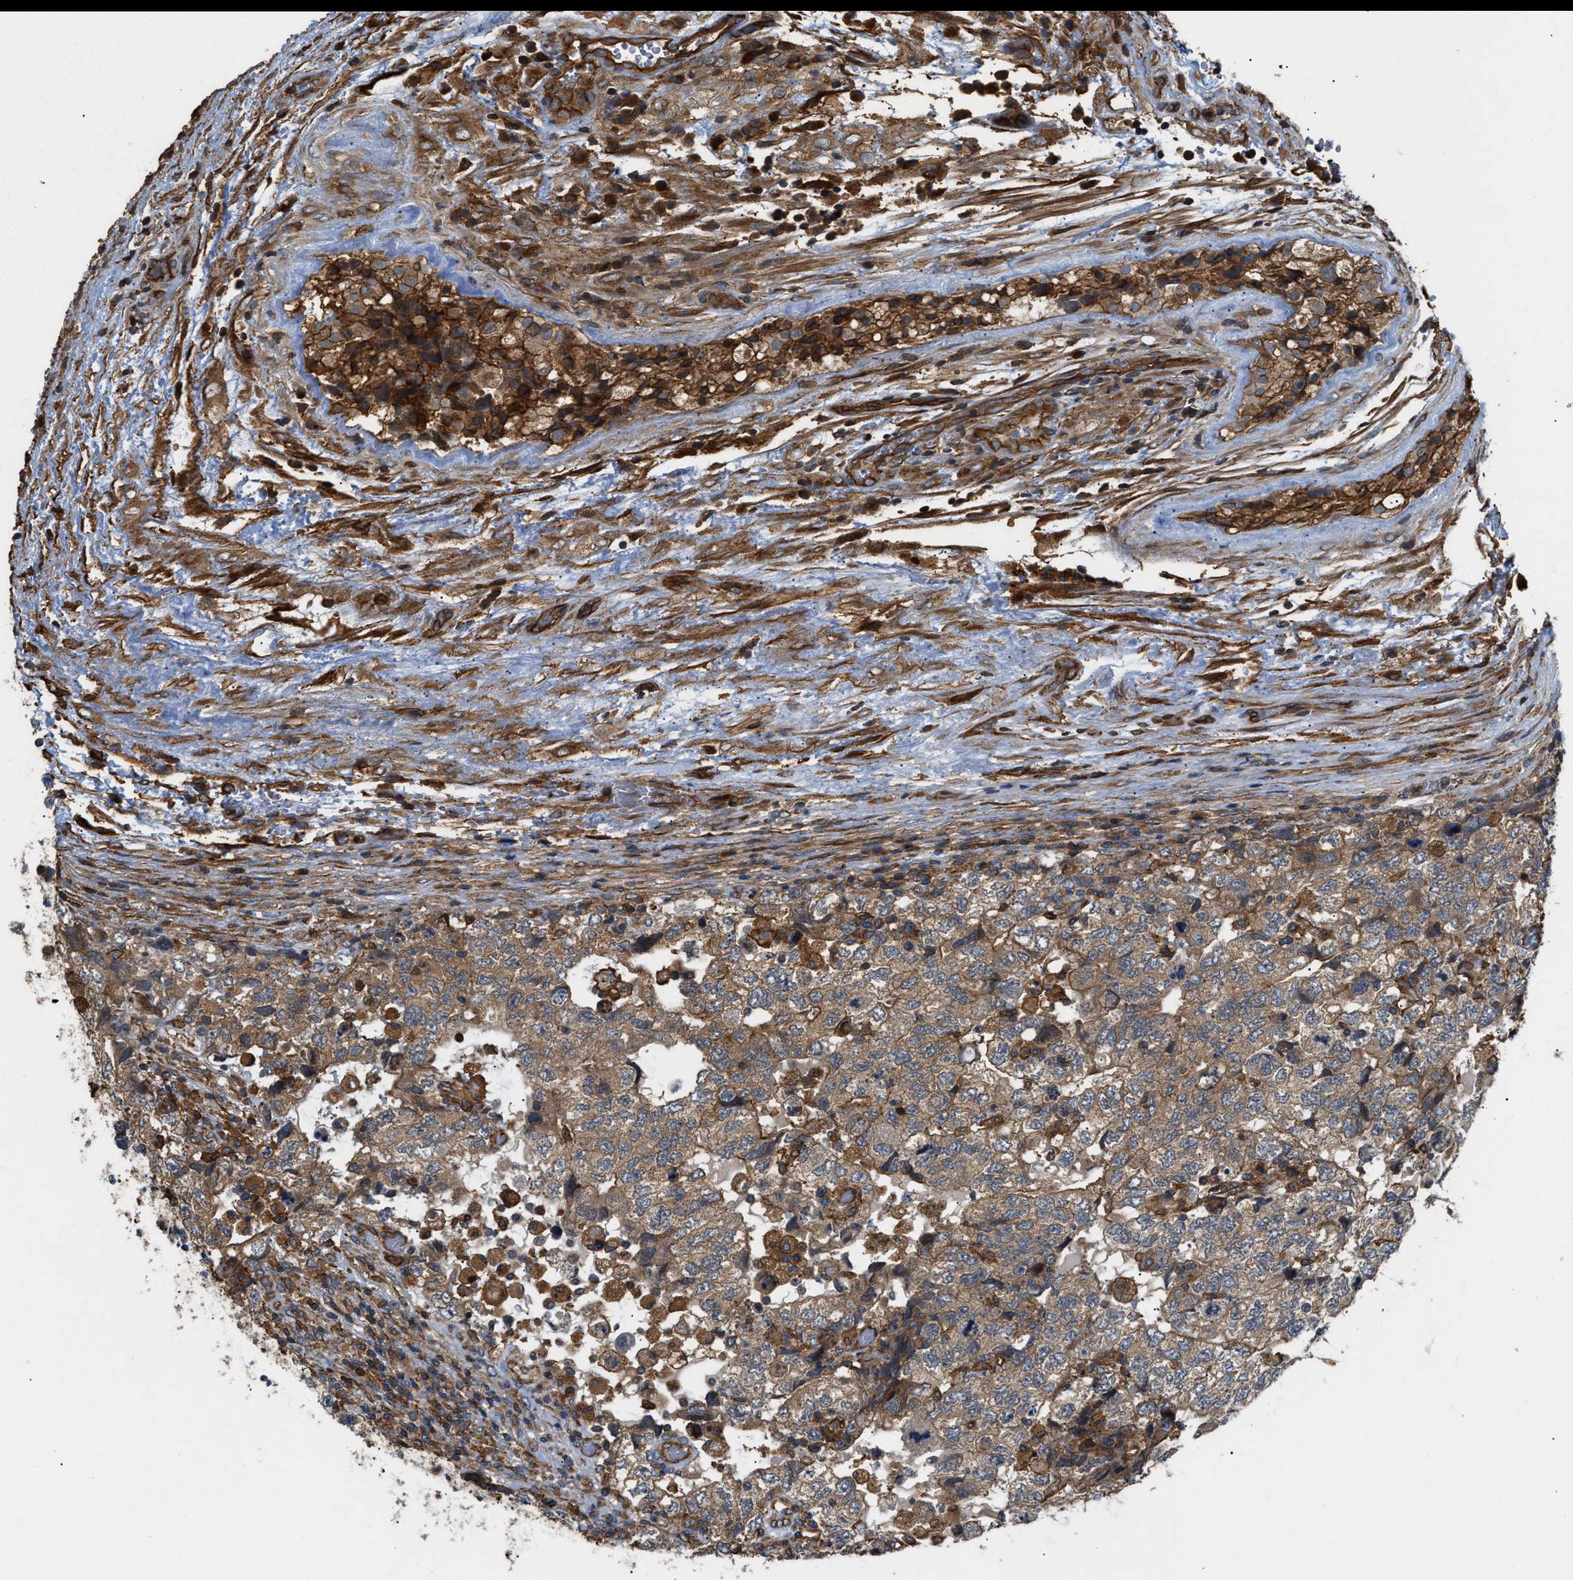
{"staining": {"intensity": "moderate", "quantity": ">75%", "location": "cytoplasmic/membranous"}, "tissue": "testis cancer", "cell_type": "Tumor cells", "image_type": "cancer", "snomed": [{"axis": "morphology", "description": "Carcinoma, Embryonal, NOS"}, {"axis": "topography", "description": "Testis"}], "caption": "Immunohistochemical staining of human testis embryonal carcinoma shows medium levels of moderate cytoplasmic/membranous protein expression in about >75% of tumor cells.", "gene": "DDHD2", "patient": {"sex": "male", "age": 36}}